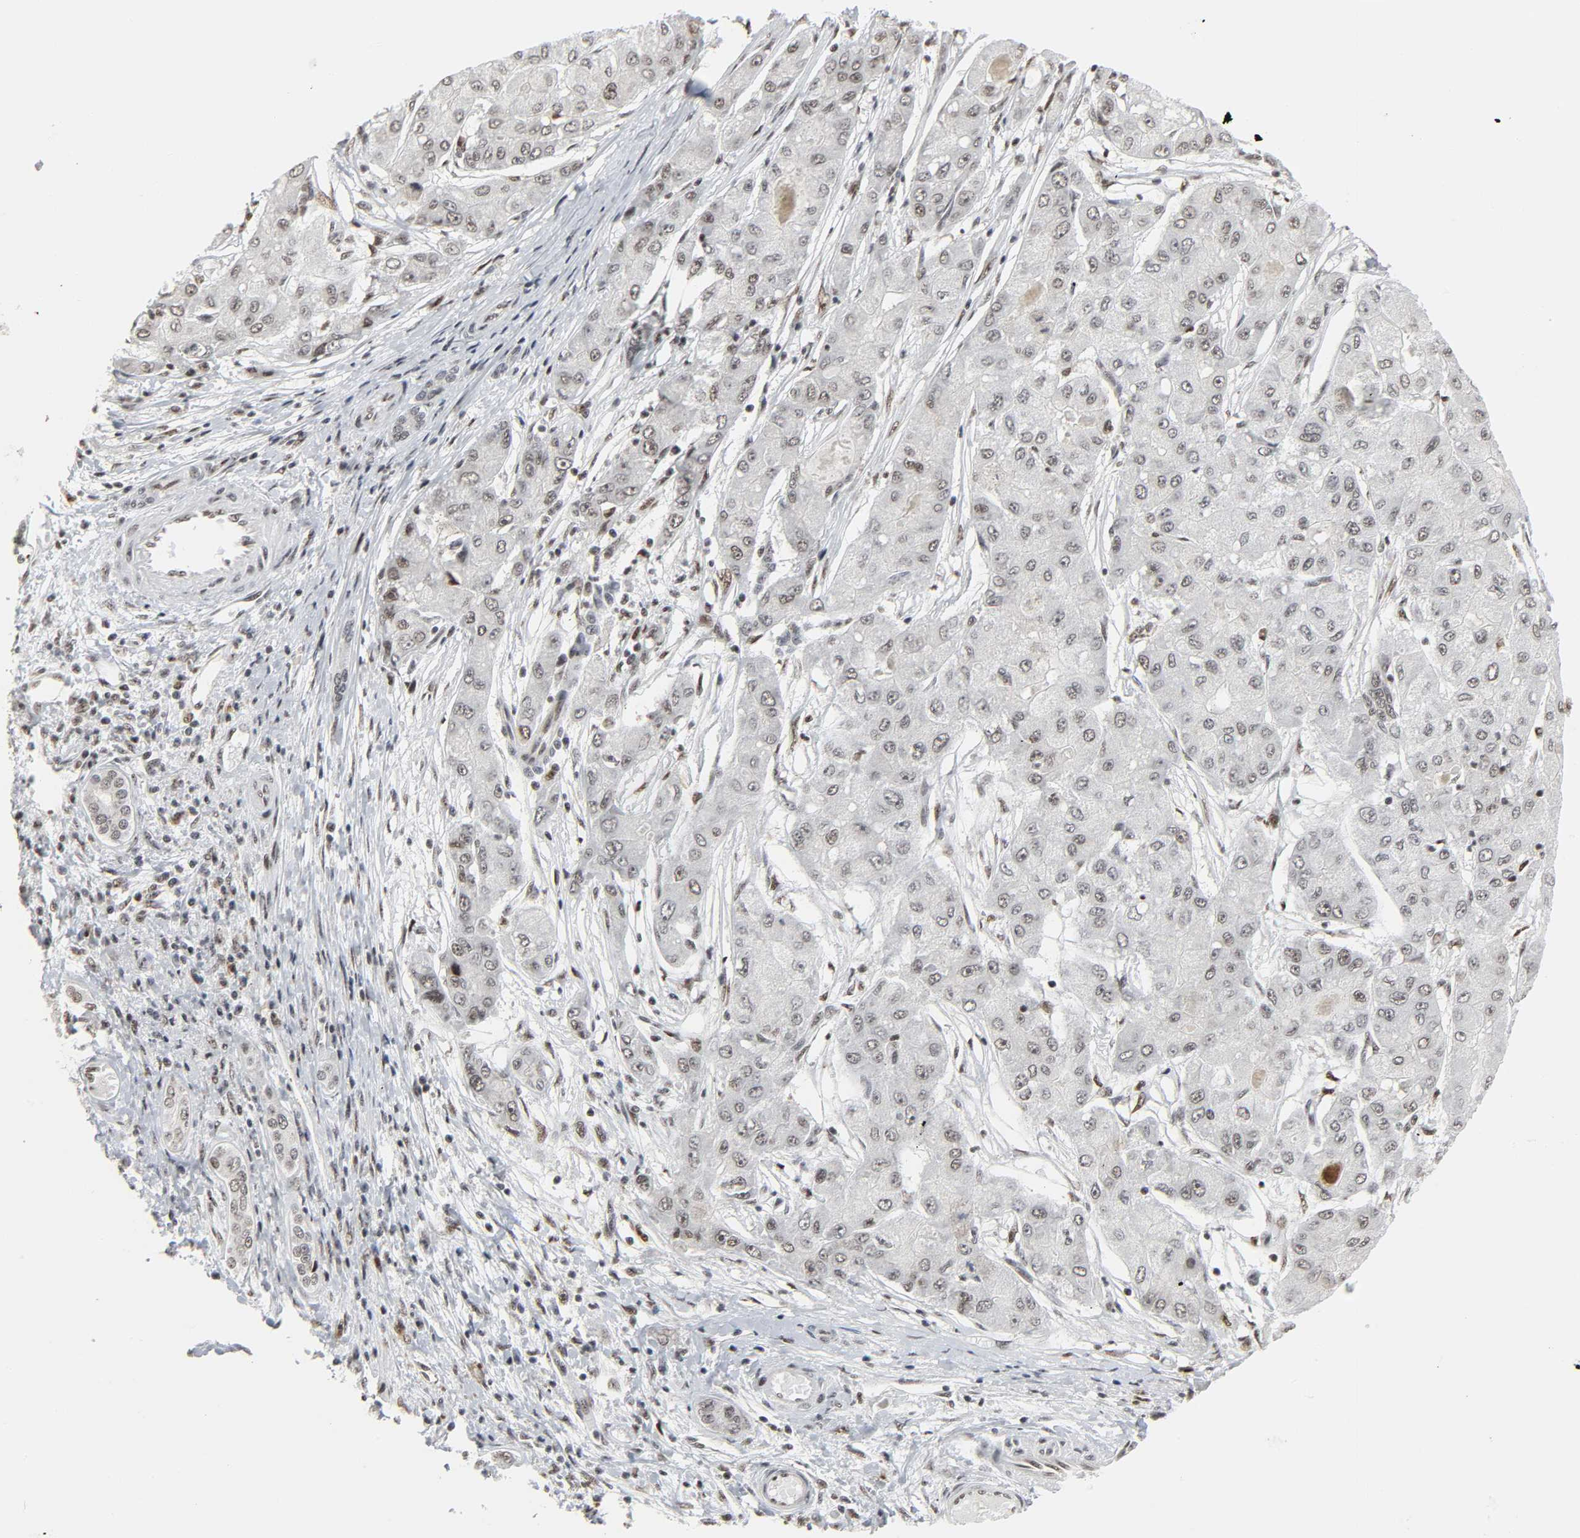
{"staining": {"intensity": "weak", "quantity": ">75%", "location": "nuclear"}, "tissue": "liver cancer", "cell_type": "Tumor cells", "image_type": "cancer", "snomed": [{"axis": "morphology", "description": "Carcinoma, Hepatocellular, NOS"}, {"axis": "topography", "description": "Liver"}], "caption": "Weak nuclear positivity for a protein is present in about >75% of tumor cells of liver cancer using immunohistochemistry (IHC).", "gene": "CDK7", "patient": {"sex": "male", "age": 80}}